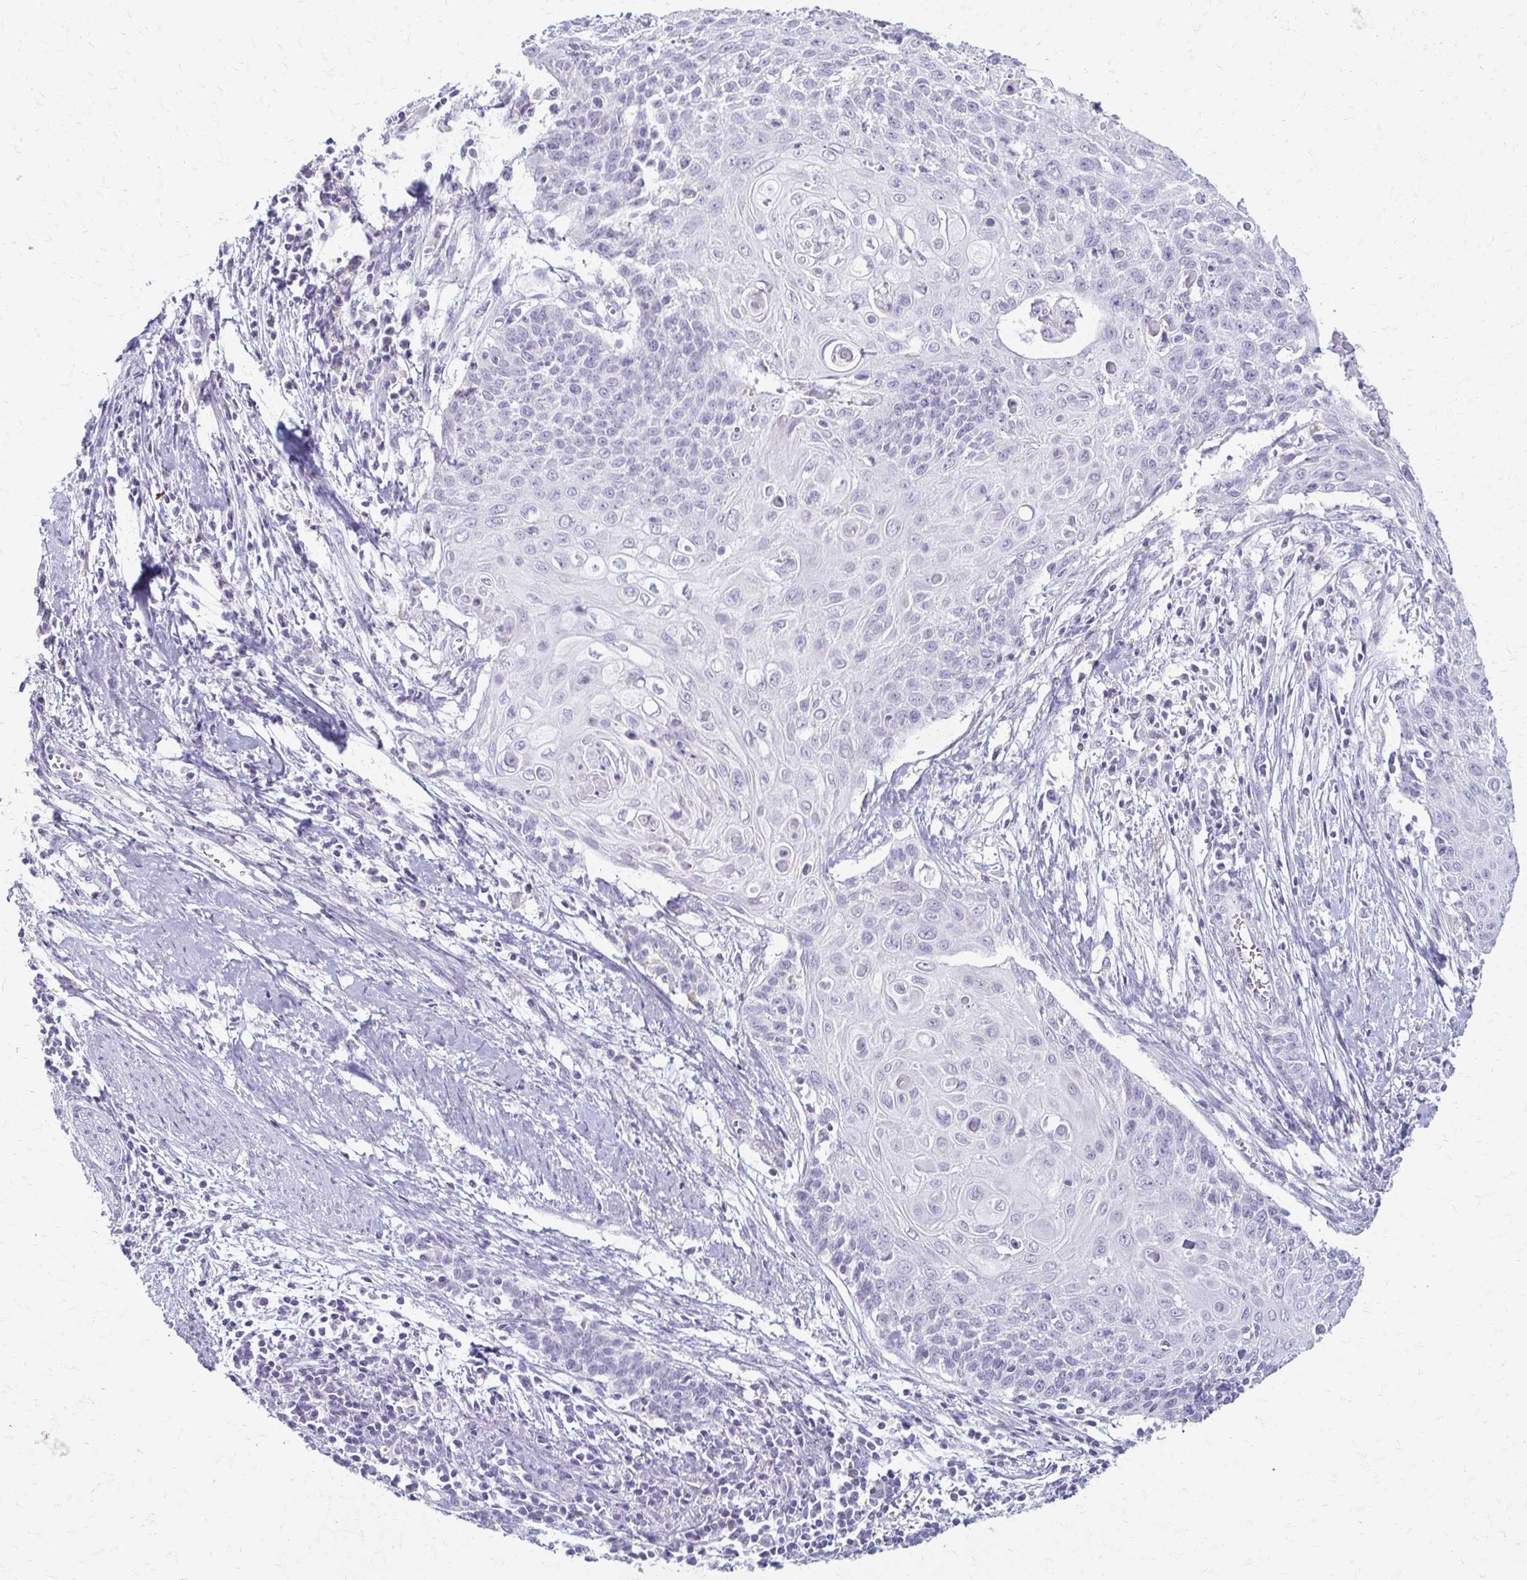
{"staining": {"intensity": "negative", "quantity": "none", "location": "none"}, "tissue": "cervical cancer", "cell_type": "Tumor cells", "image_type": "cancer", "snomed": [{"axis": "morphology", "description": "Squamous cell carcinoma, NOS"}, {"axis": "topography", "description": "Cervix"}], "caption": "Cervical cancer (squamous cell carcinoma) was stained to show a protein in brown. There is no significant positivity in tumor cells. (DAB (3,3'-diaminobenzidine) immunohistochemistry with hematoxylin counter stain).", "gene": "FCGR2B", "patient": {"sex": "female", "age": 39}}